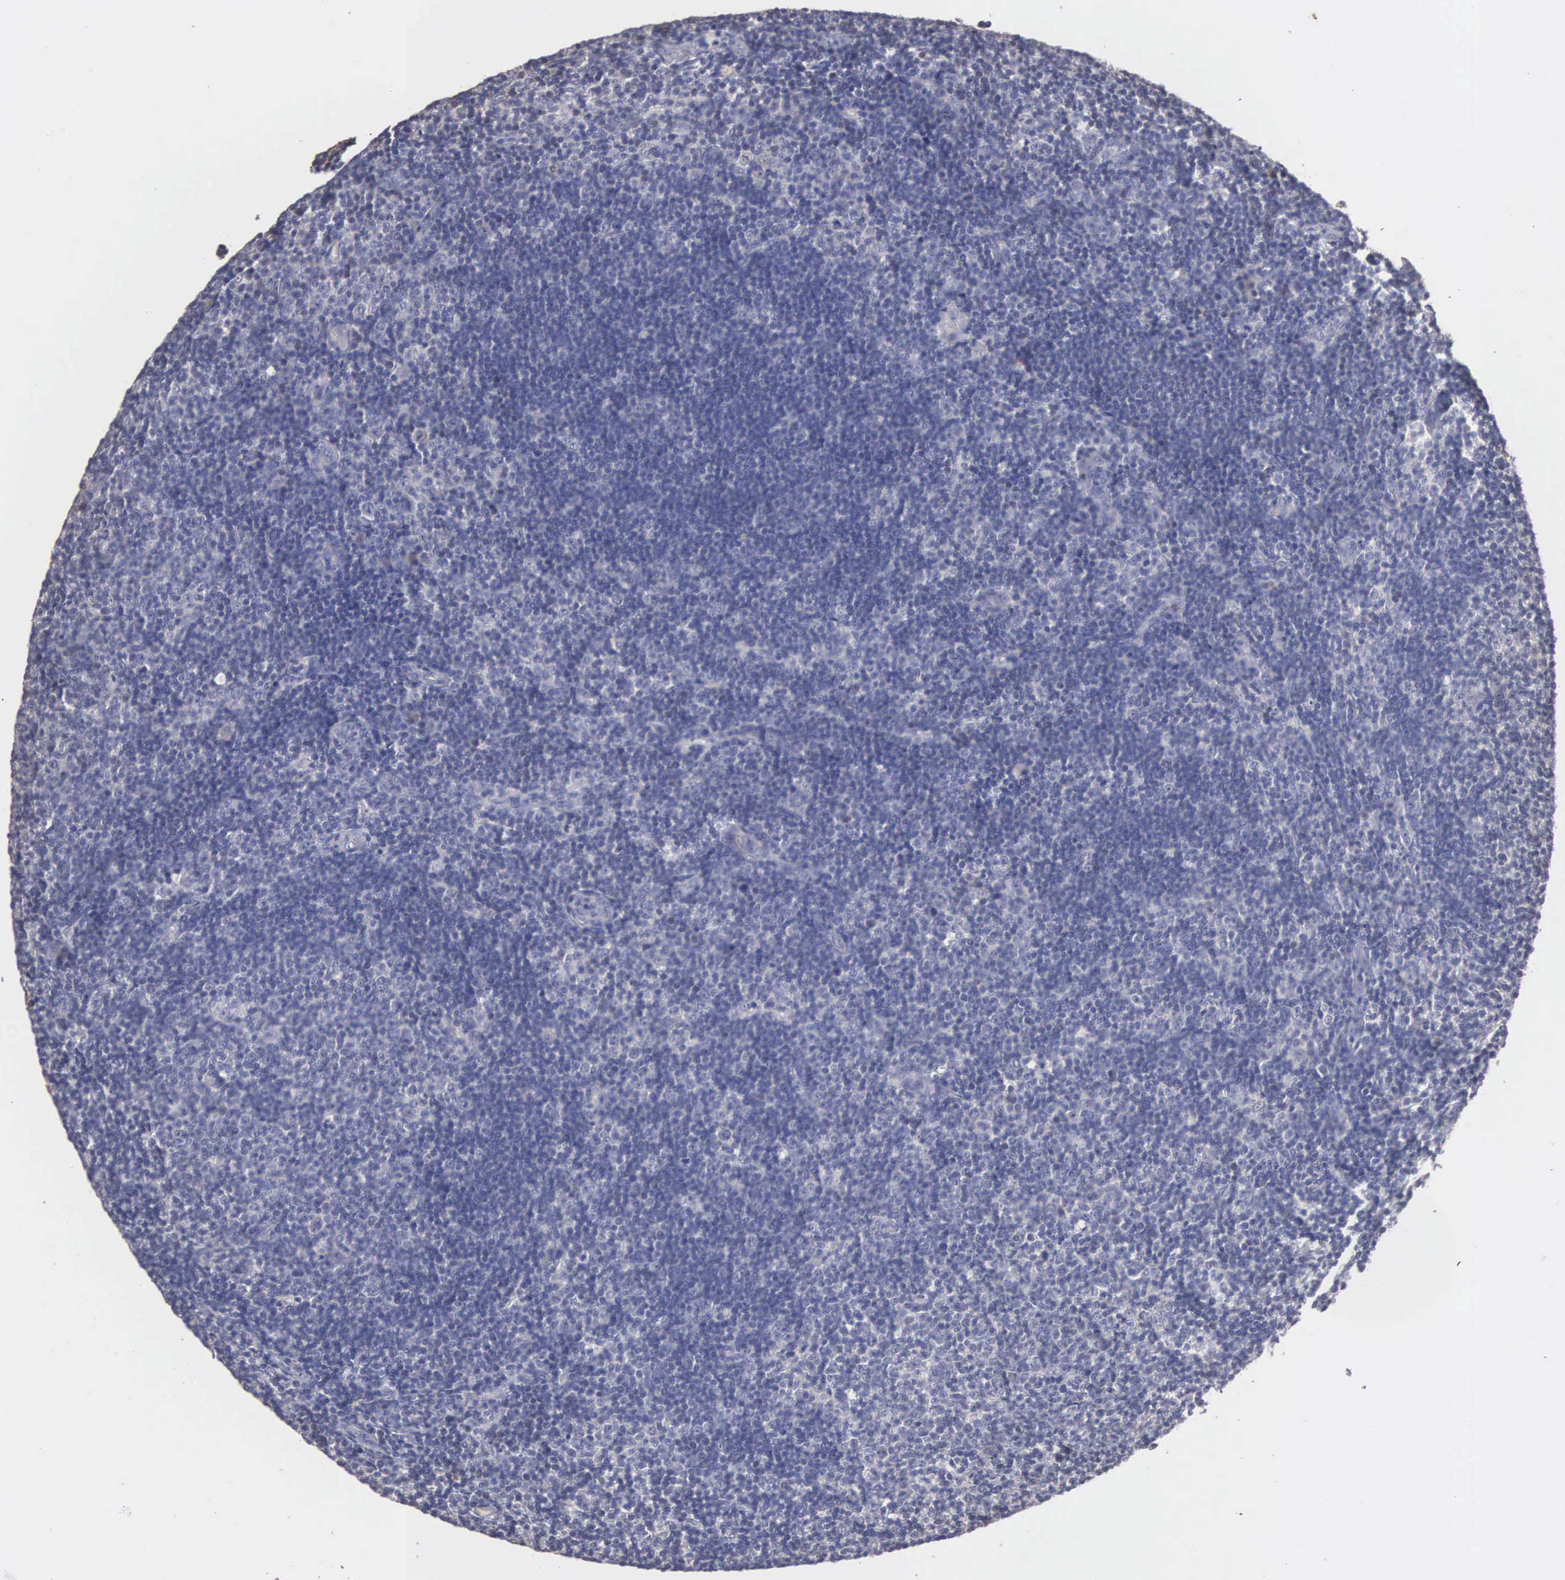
{"staining": {"intensity": "negative", "quantity": "none", "location": "none"}, "tissue": "lymphoma", "cell_type": "Tumor cells", "image_type": "cancer", "snomed": [{"axis": "morphology", "description": "Malignant lymphoma, non-Hodgkin's type, Low grade"}, {"axis": "topography", "description": "Lymph node"}], "caption": "Tumor cells are negative for protein expression in human malignant lymphoma, non-Hodgkin's type (low-grade).", "gene": "ENO3", "patient": {"sex": "male", "age": 49}}